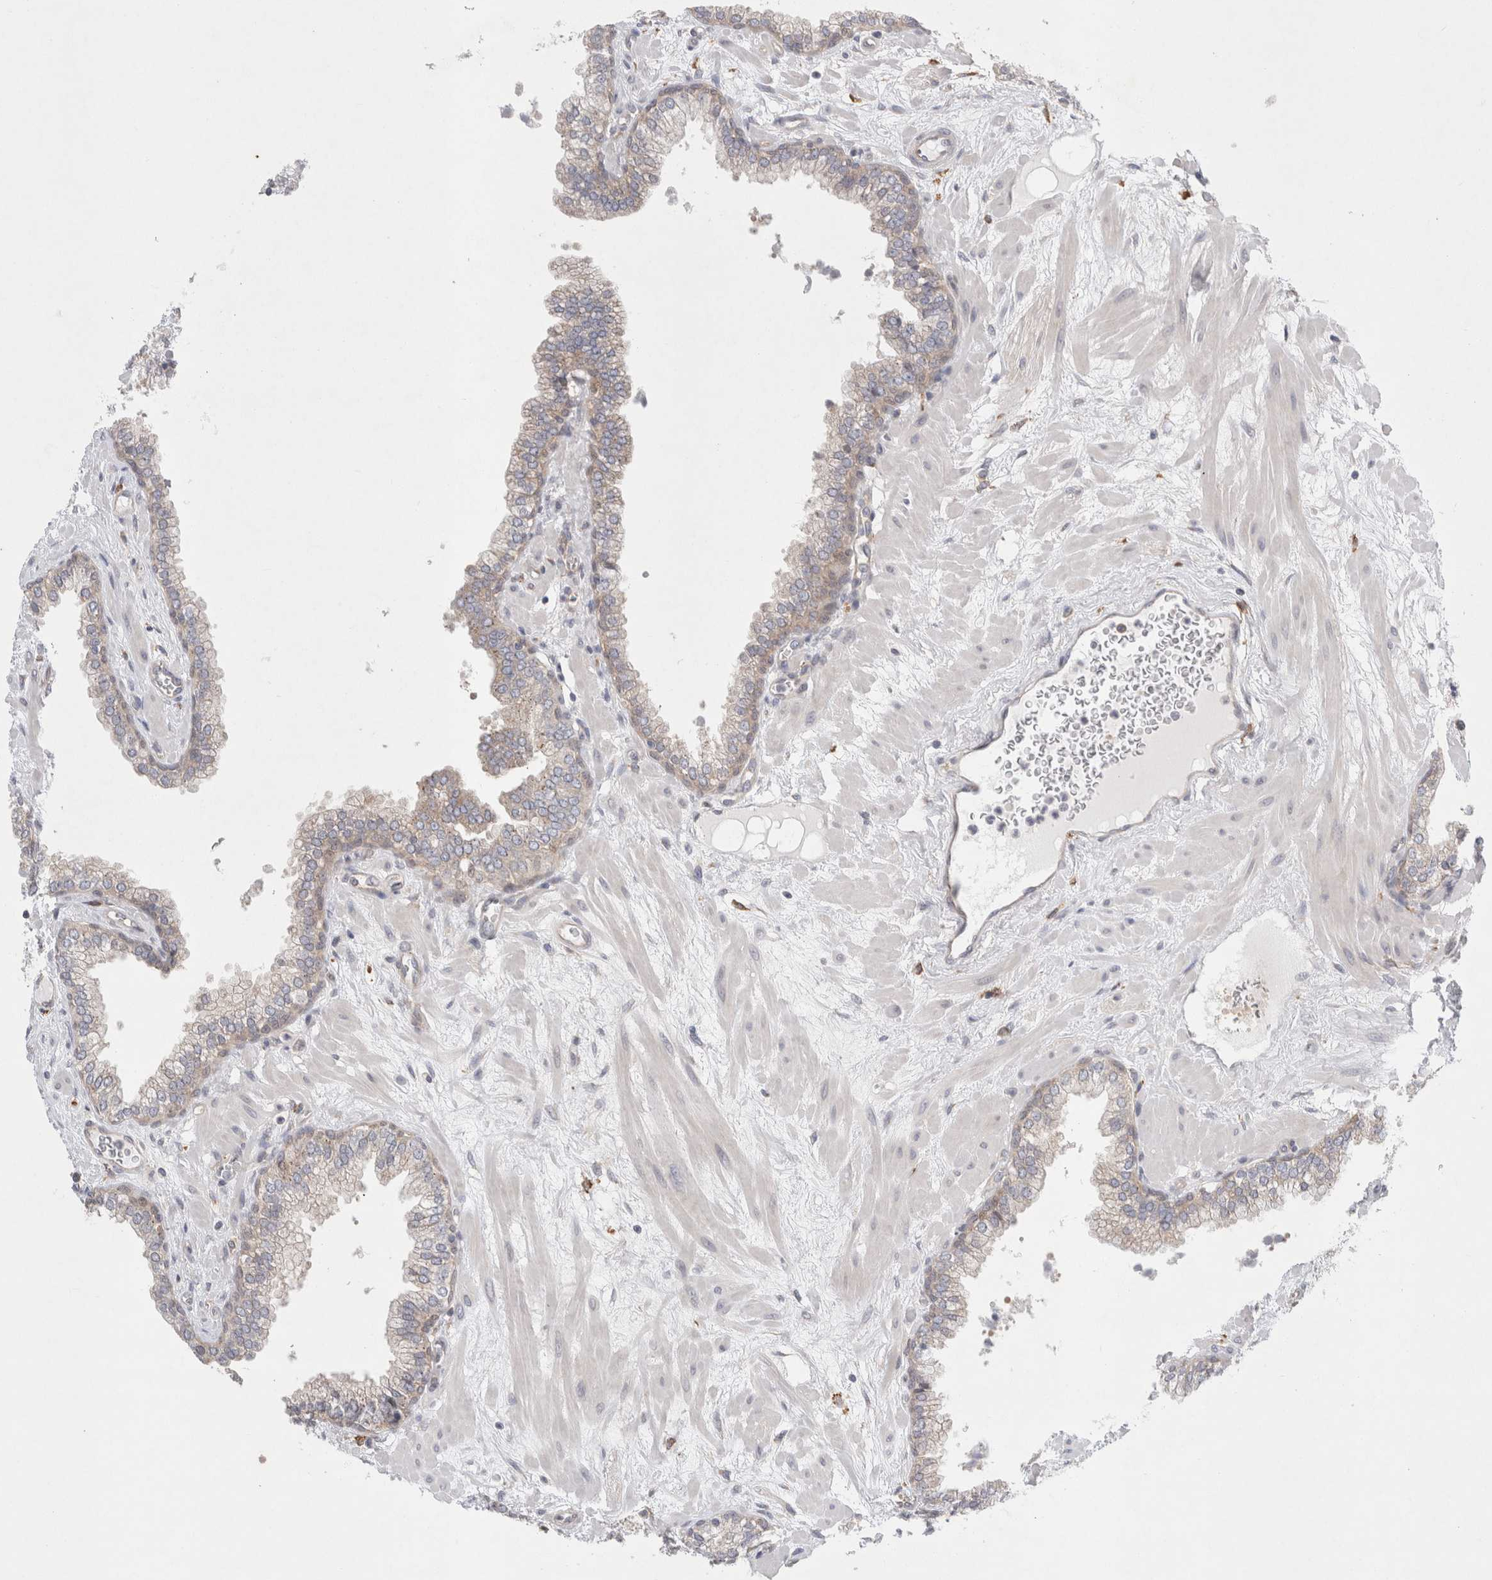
{"staining": {"intensity": "weak", "quantity": "<25%", "location": "cytoplasmic/membranous"}, "tissue": "prostate", "cell_type": "Glandular cells", "image_type": "normal", "snomed": [{"axis": "morphology", "description": "Normal tissue, NOS"}, {"axis": "morphology", "description": "Urothelial carcinoma, Low grade"}, {"axis": "topography", "description": "Urinary bladder"}, {"axis": "topography", "description": "Prostate"}], "caption": "DAB immunohistochemical staining of unremarkable prostate shows no significant positivity in glandular cells. (DAB immunohistochemistry with hematoxylin counter stain).", "gene": "CDCA7L", "patient": {"sex": "male", "age": 60}}